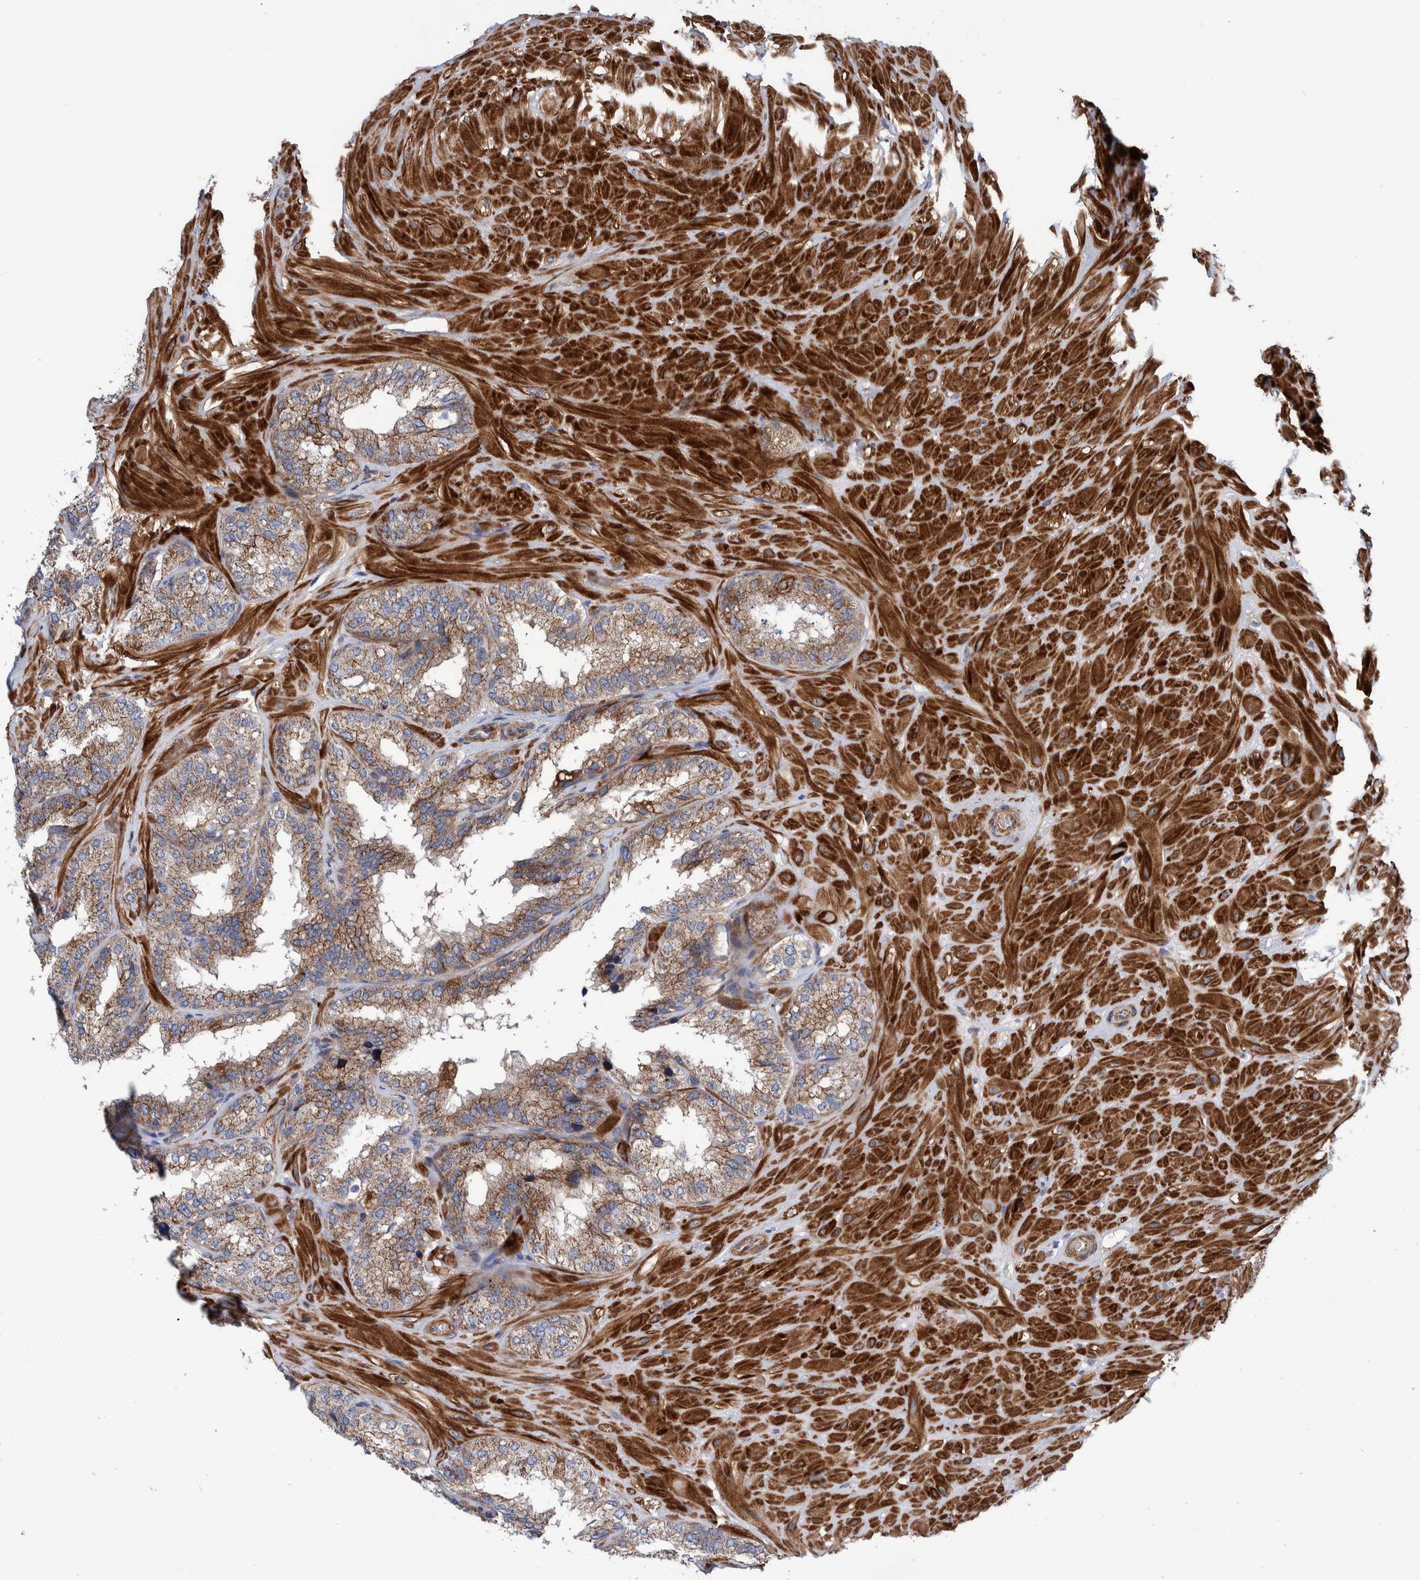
{"staining": {"intensity": "moderate", "quantity": ">75%", "location": "cytoplasmic/membranous"}, "tissue": "seminal vesicle", "cell_type": "Glandular cells", "image_type": "normal", "snomed": [{"axis": "morphology", "description": "Normal tissue, NOS"}, {"axis": "topography", "description": "Prostate"}, {"axis": "topography", "description": "Seminal veicle"}], "caption": "Seminal vesicle stained for a protein (brown) reveals moderate cytoplasmic/membranous positive expression in about >75% of glandular cells.", "gene": "ENSG00000262660", "patient": {"sex": "male", "age": 51}}